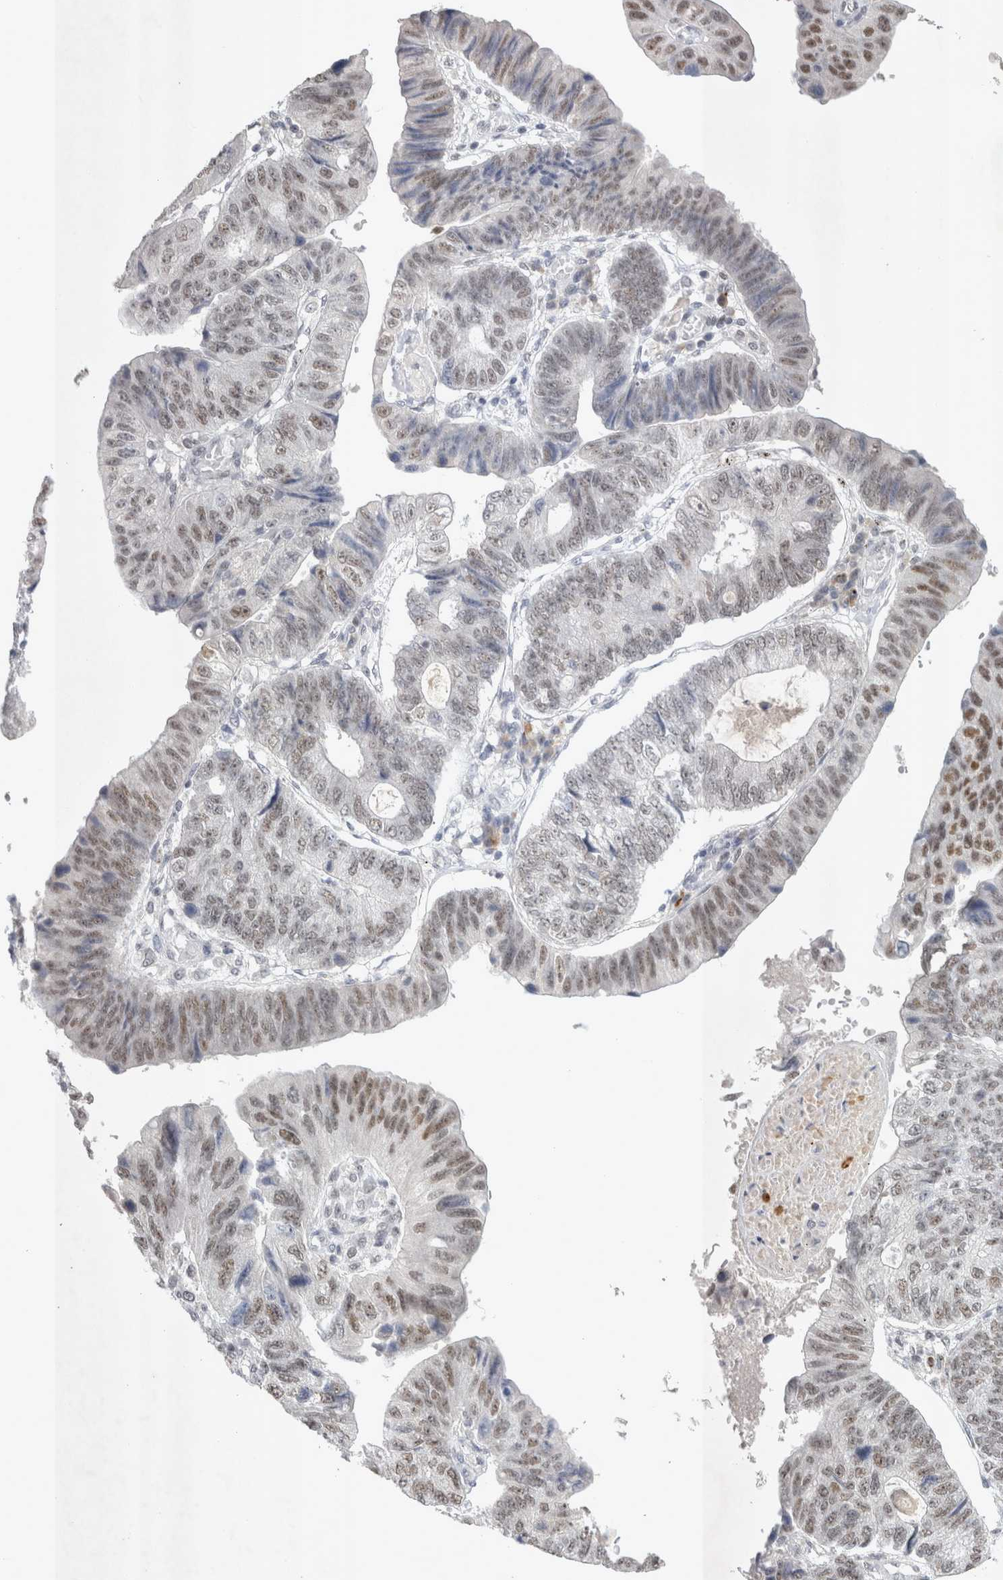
{"staining": {"intensity": "moderate", "quantity": ">75%", "location": "nuclear"}, "tissue": "stomach cancer", "cell_type": "Tumor cells", "image_type": "cancer", "snomed": [{"axis": "morphology", "description": "Adenocarcinoma, NOS"}, {"axis": "topography", "description": "Stomach"}], "caption": "Stomach cancer stained with immunohistochemistry demonstrates moderate nuclear positivity in approximately >75% of tumor cells.", "gene": "RECQL4", "patient": {"sex": "male", "age": 59}}